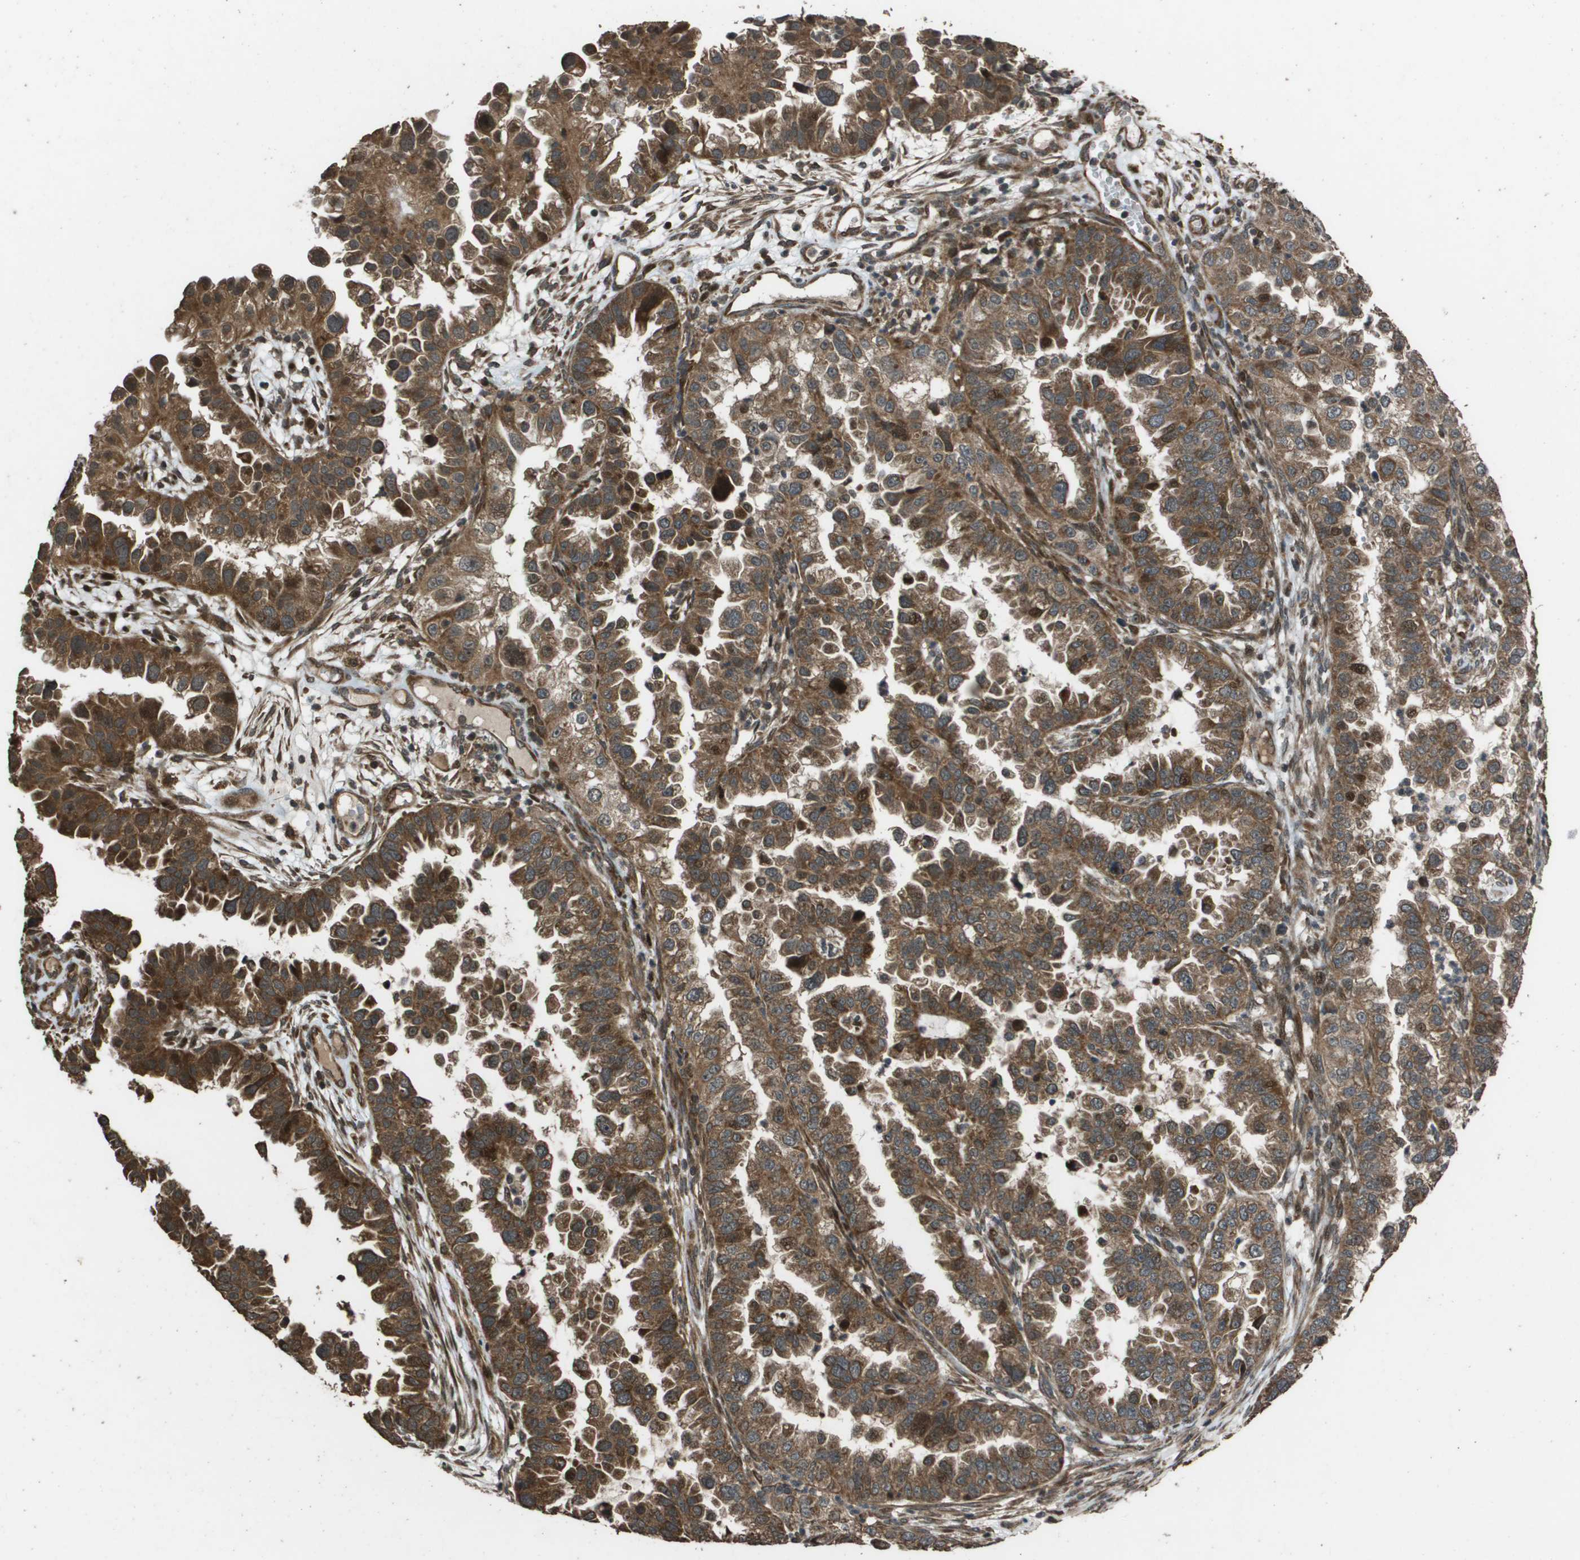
{"staining": {"intensity": "strong", "quantity": ">75%", "location": "cytoplasmic/membranous"}, "tissue": "endometrial cancer", "cell_type": "Tumor cells", "image_type": "cancer", "snomed": [{"axis": "morphology", "description": "Adenocarcinoma, NOS"}, {"axis": "topography", "description": "Endometrium"}], "caption": "A brown stain labels strong cytoplasmic/membranous expression of a protein in human adenocarcinoma (endometrial) tumor cells. (DAB = brown stain, brightfield microscopy at high magnification).", "gene": "FIG4", "patient": {"sex": "female", "age": 85}}